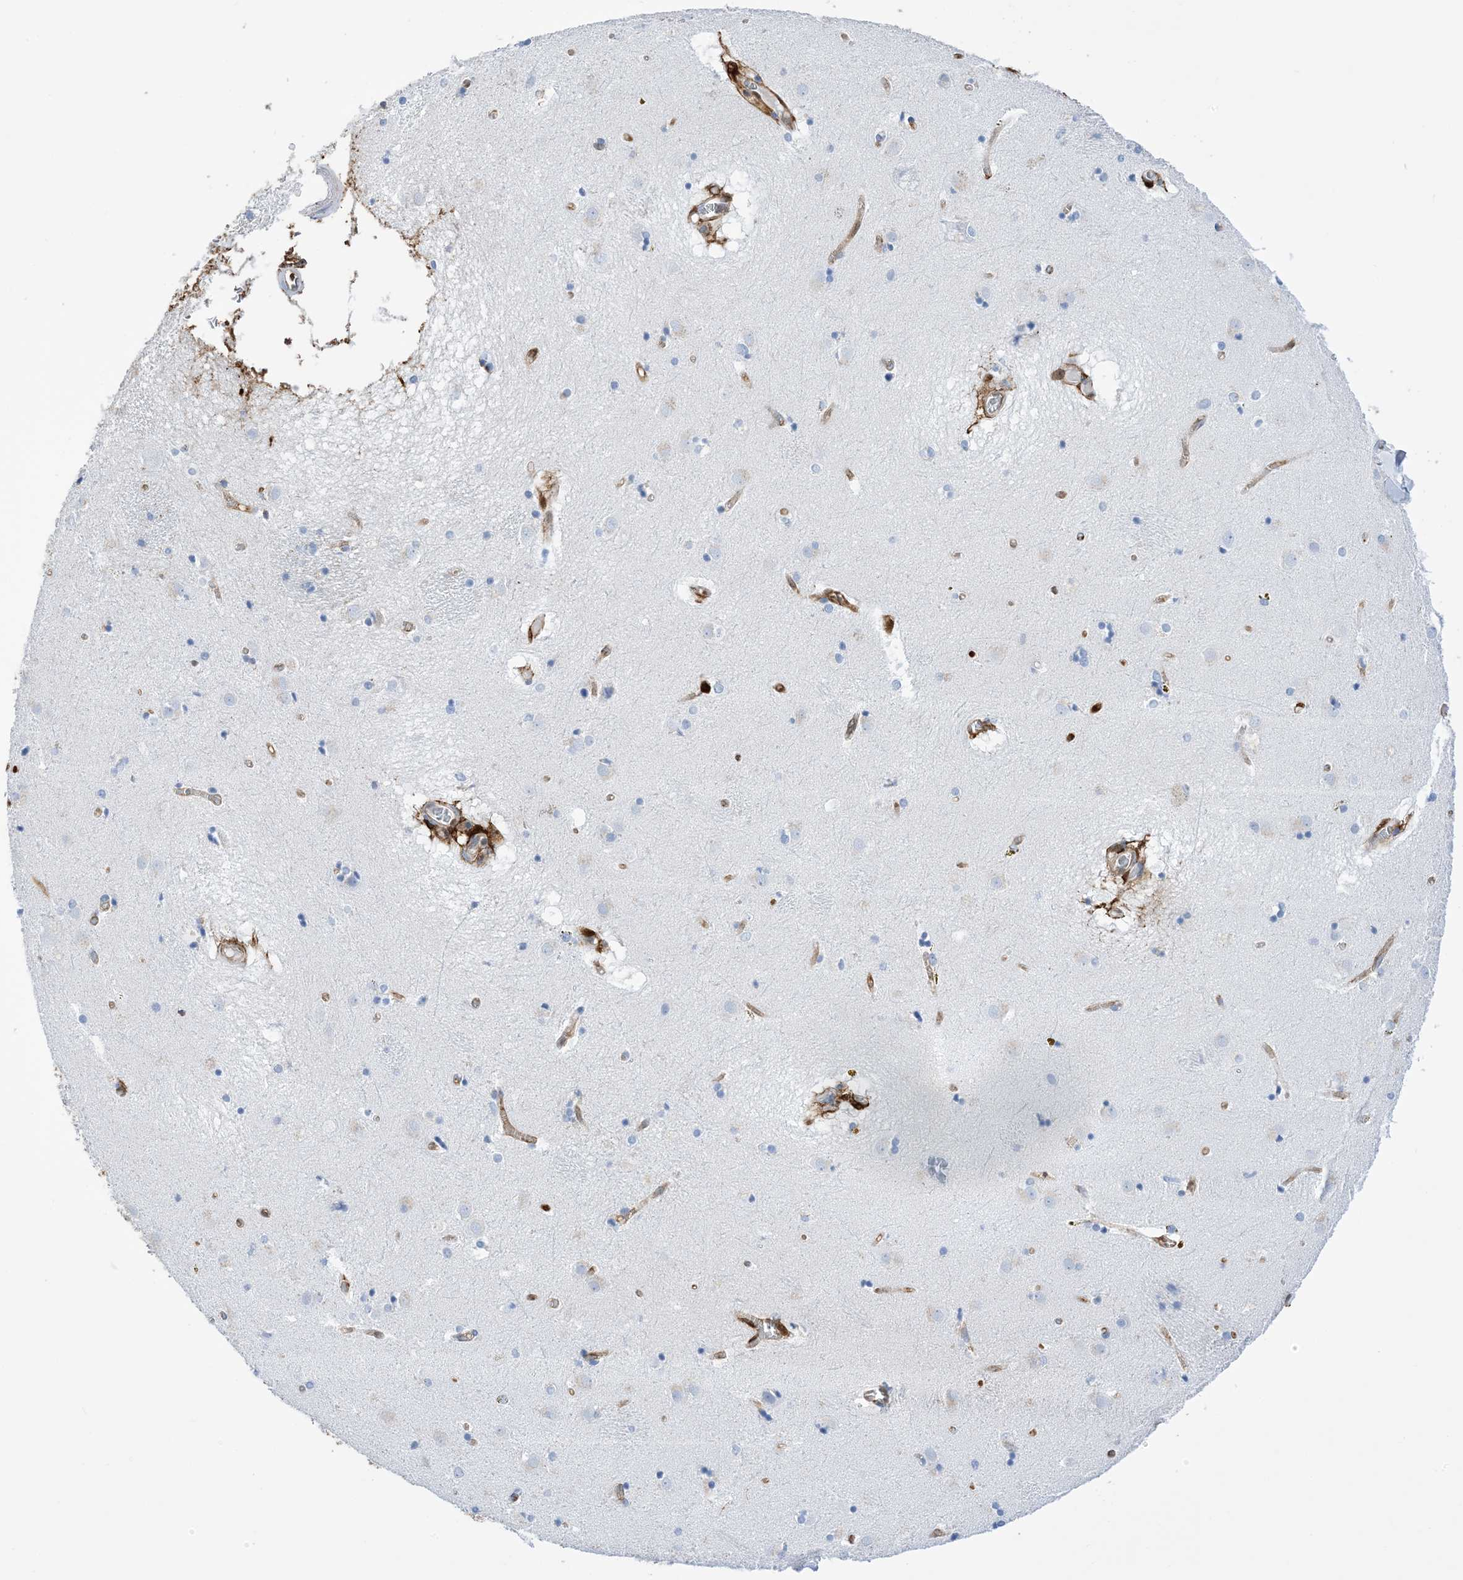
{"staining": {"intensity": "negative", "quantity": "none", "location": "none"}, "tissue": "caudate", "cell_type": "Glial cells", "image_type": "normal", "snomed": [{"axis": "morphology", "description": "Normal tissue, NOS"}, {"axis": "topography", "description": "Lateral ventricle wall"}], "caption": "IHC image of unremarkable caudate: caudate stained with DAB shows no significant protein expression in glial cells.", "gene": "ANXA1", "patient": {"sex": "male", "age": 70}}